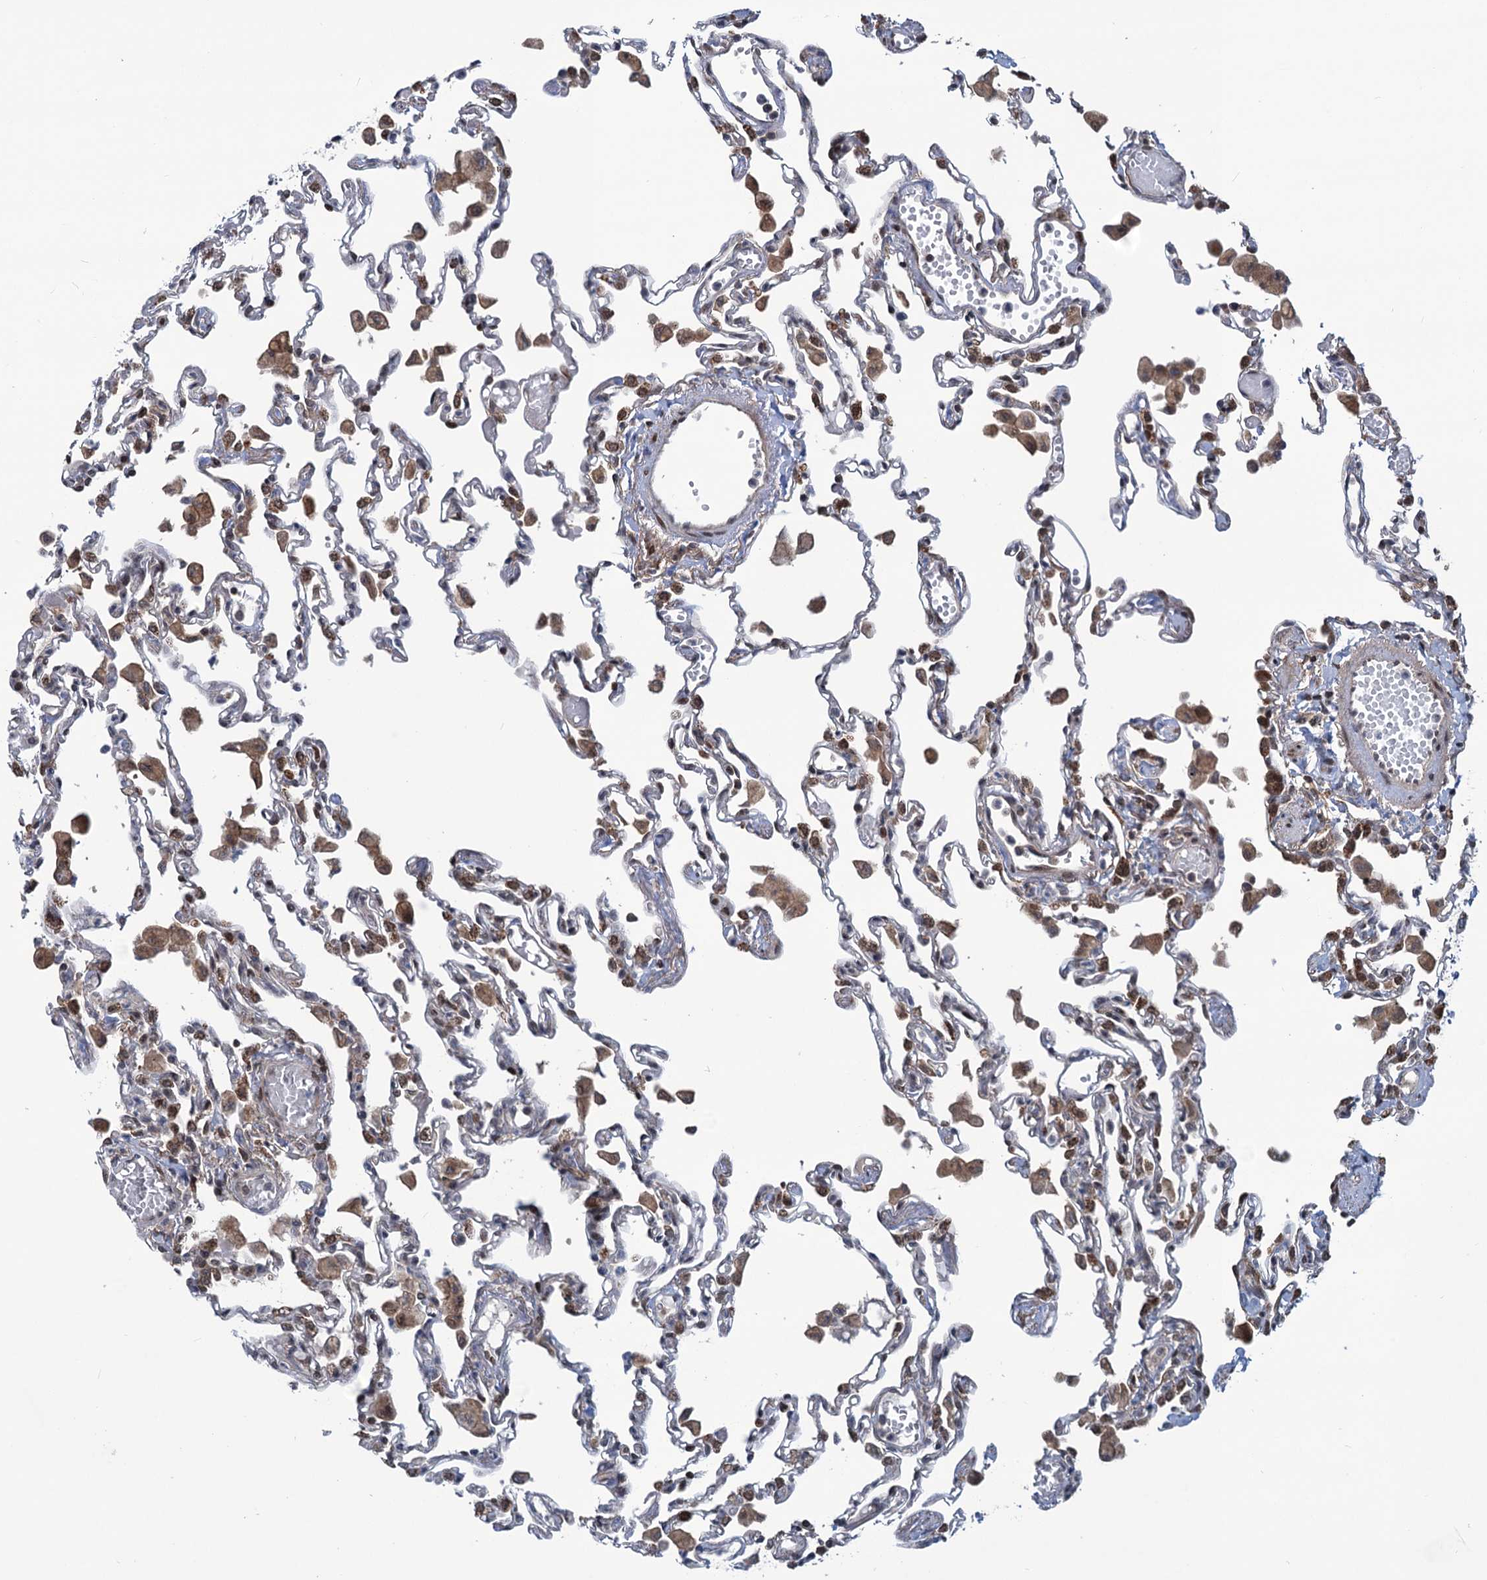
{"staining": {"intensity": "moderate", "quantity": "<25%", "location": "cytoplasmic/membranous"}, "tissue": "lung", "cell_type": "Alveolar cells", "image_type": "normal", "snomed": [{"axis": "morphology", "description": "Normal tissue, NOS"}, {"axis": "topography", "description": "Bronchus"}, {"axis": "topography", "description": "Lung"}], "caption": "High-magnification brightfield microscopy of benign lung stained with DAB (3,3'-diaminobenzidine) (brown) and counterstained with hematoxylin (blue). alveolar cells exhibit moderate cytoplasmic/membranous staining is identified in about<25% of cells.", "gene": "PHC3", "patient": {"sex": "female", "age": 49}}